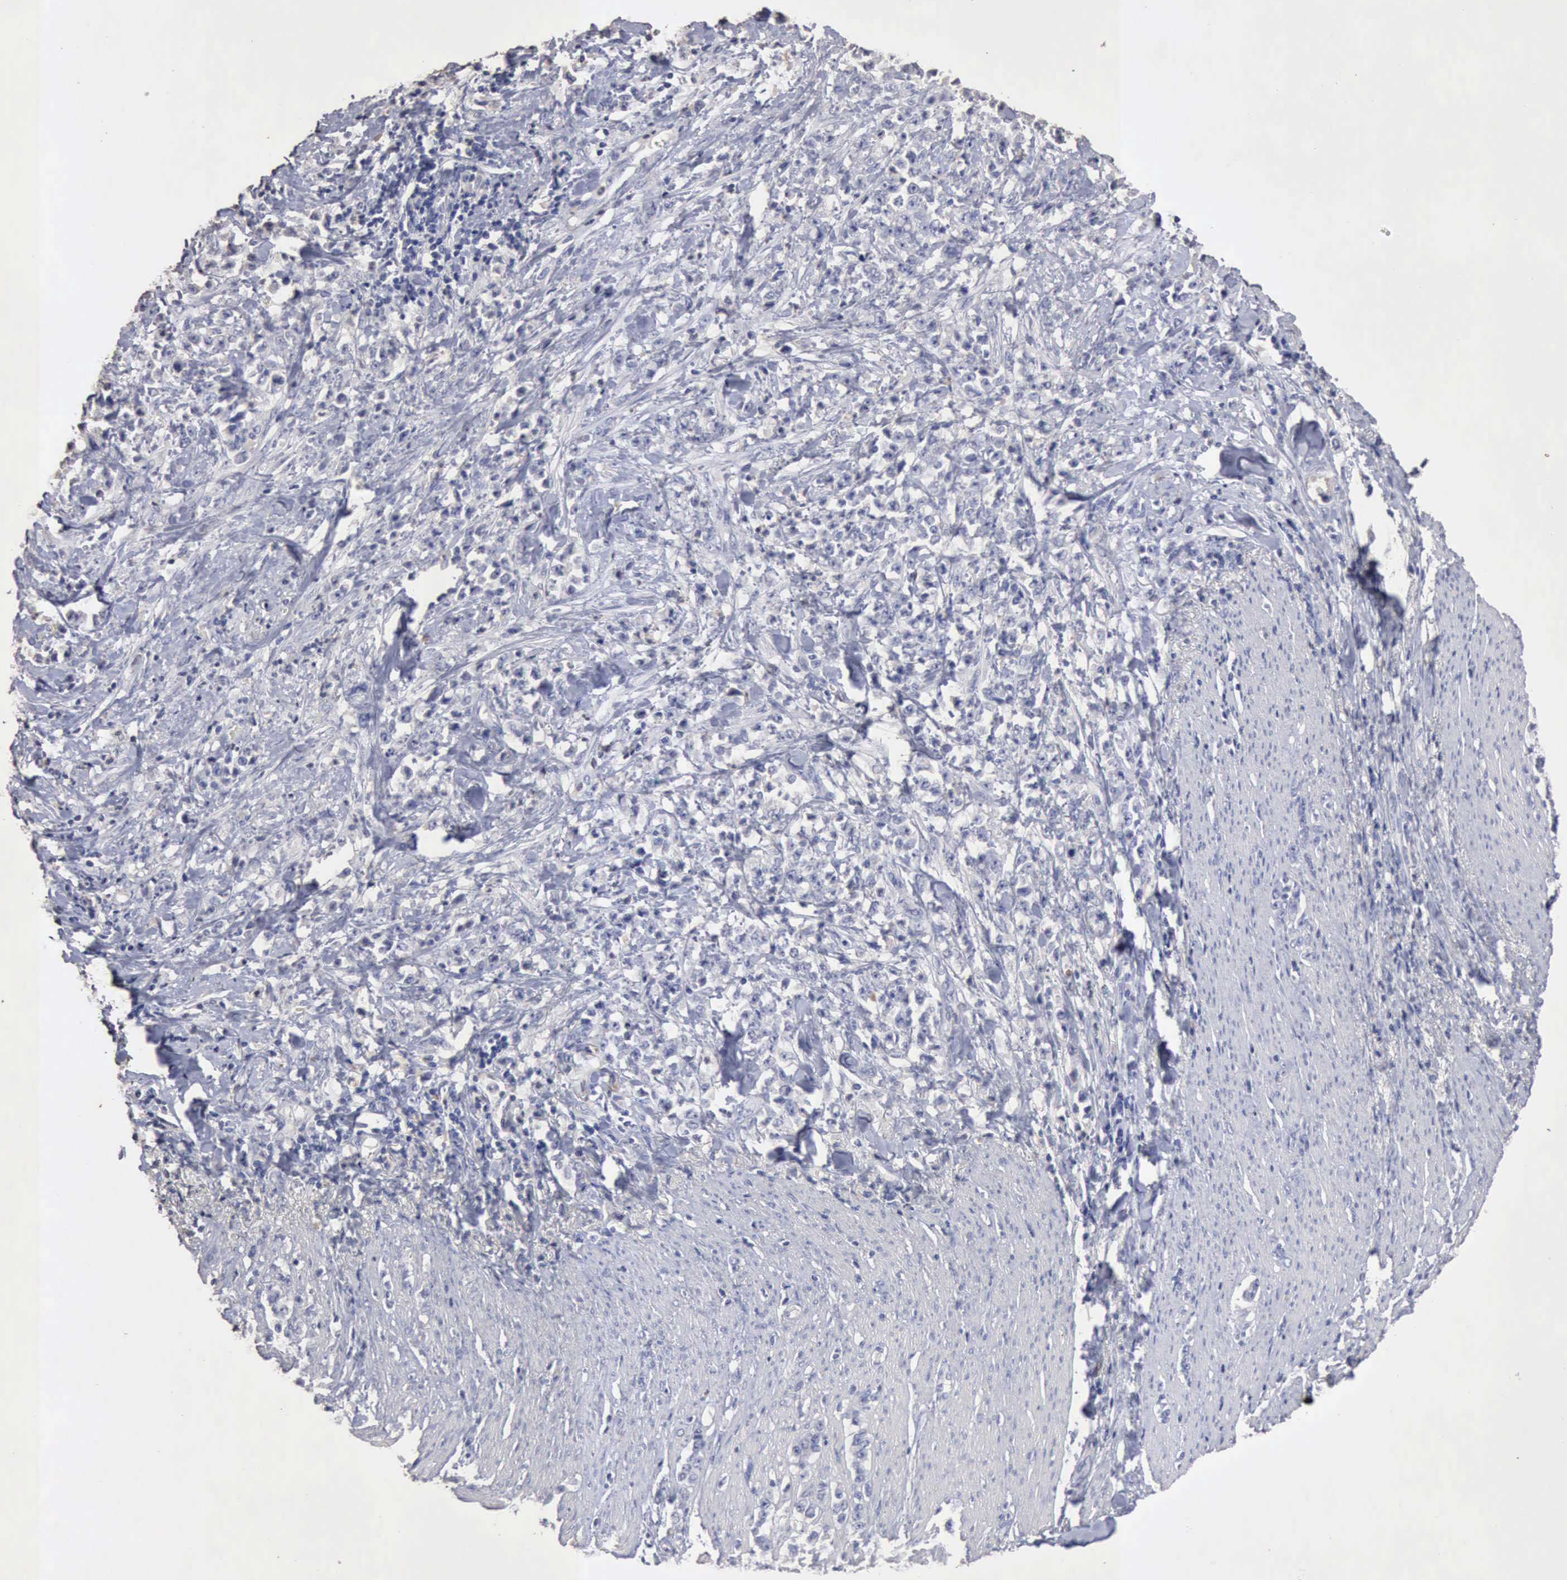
{"staining": {"intensity": "negative", "quantity": "none", "location": "none"}, "tissue": "stomach cancer", "cell_type": "Tumor cells", "image_type": "cancer", "snomed": [{"axis": "morphology", "description": "Adenocarcinoma, NOS"}, {"axis": "topography", "description": "Stomach, lower"}], "caption": "IHC image of neoplastic tissue: stomach adenocarcinoma stained with DAB (3,3'-diaminobenzidine) reveals no significant protein positivity in tumor cells. Brightfield microscopy of immunohistochemistry (IHC) stained with DAB (brown) and hematoxylin (blue), captured at high magnification.", "gene": "KRT6B", "patient": {"sex": "male", "age": 88}}